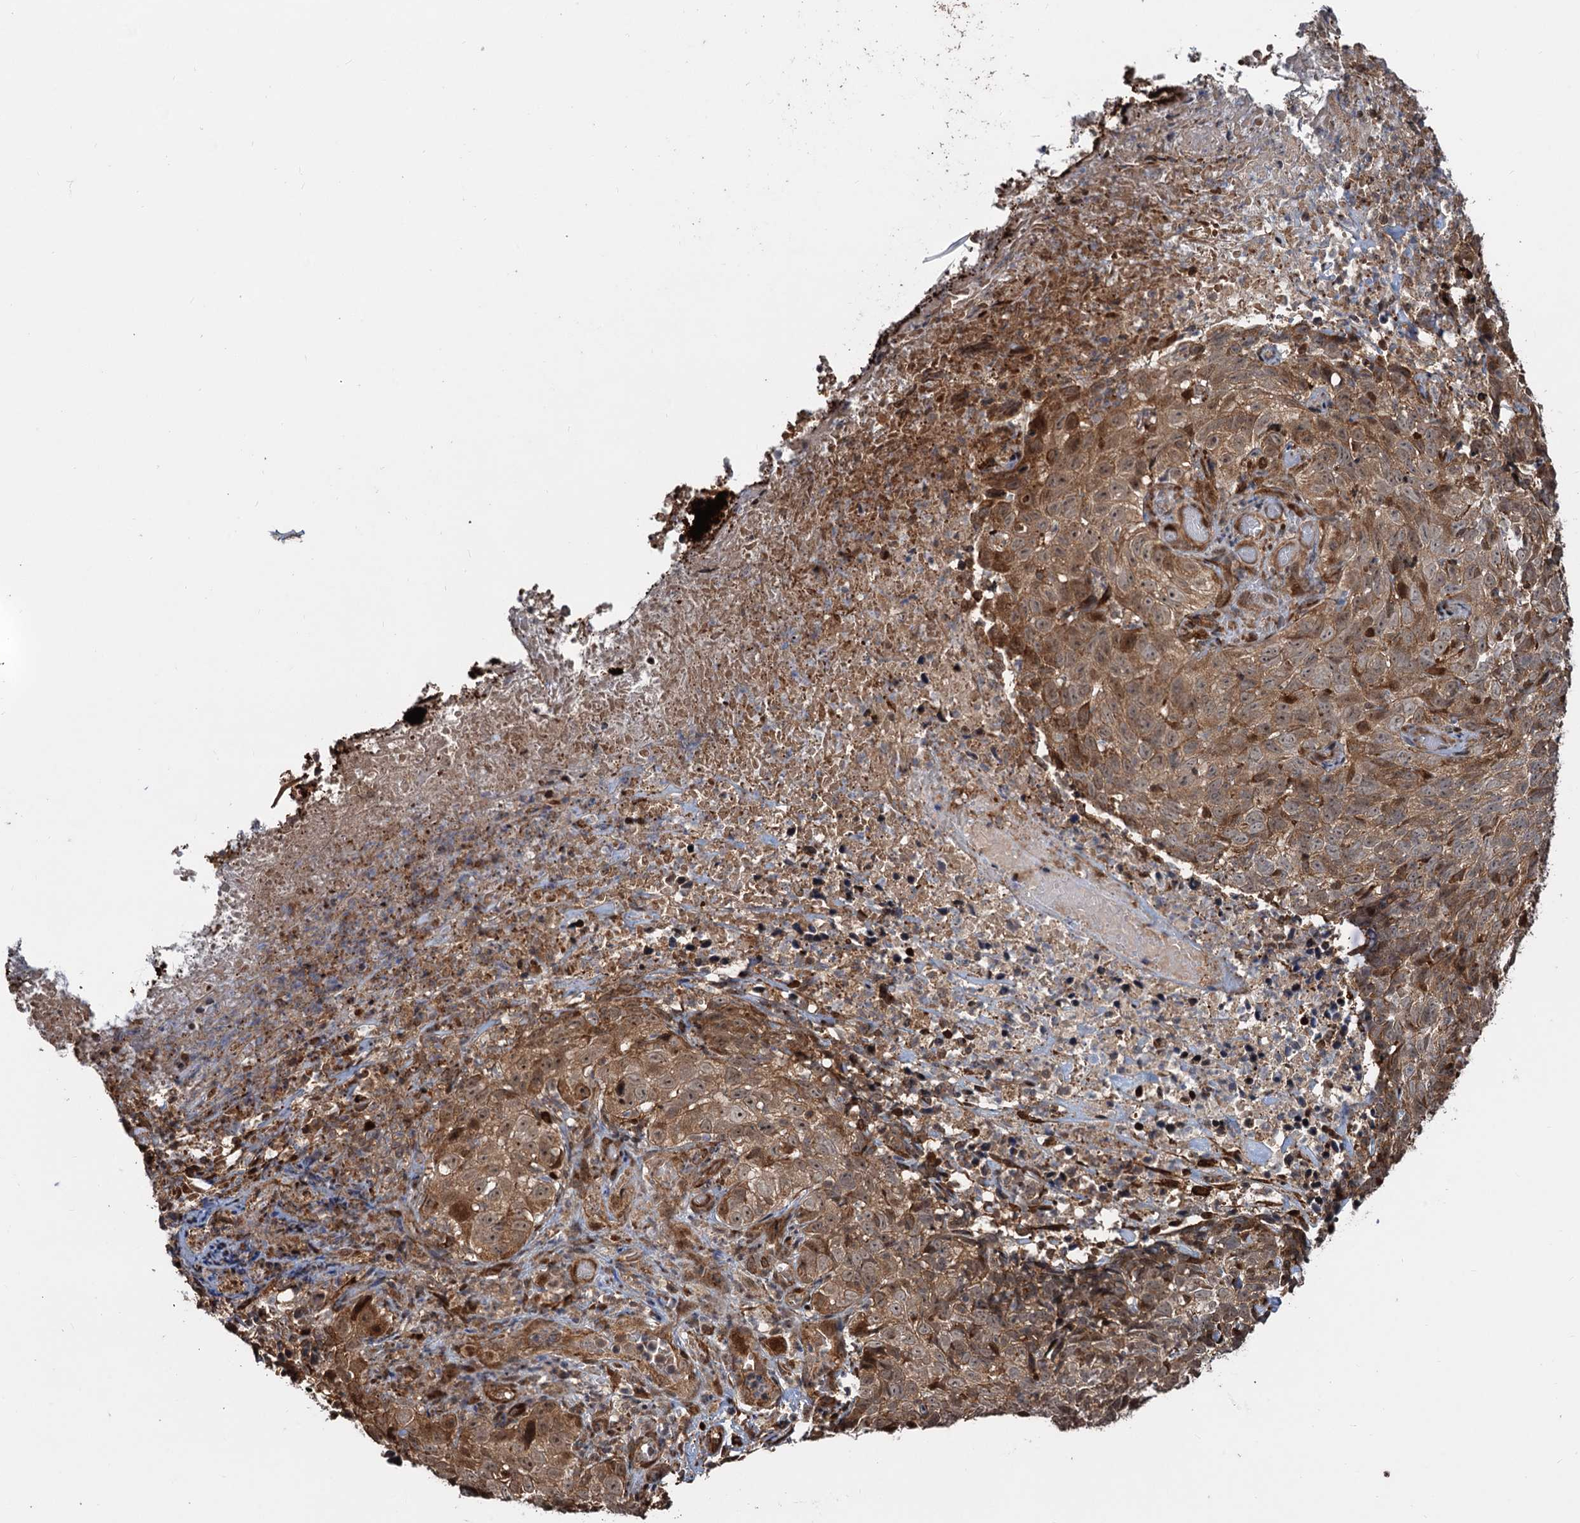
{"staining": {"intensity": "moderate", "quantity": ">75%", "location": "cytoplasmic/membranous,nuclear"}, "tissue": "skin cancer", "cell_type": "Tumor cells", "image_type": "cancer", "snomed": [{"axis": "morphology", "description": "Basal cell carcinoma"}, {"axis": "topography", "description": "Skin"}], "caption": "DAB (3,3'-diaminobenzidine) immunohistochemical staining of skin basal cell carcinoma exhibits moderate cytoplasmic/membranous and nuclear protein positivity in about >75% of tumor cells. (DAB (3,3'-diaminobenzidine) IHC with brightfield microscopy, high magnification).", "gene": "SNRNP25", "patient": {"sex": "female", "age": 84}}